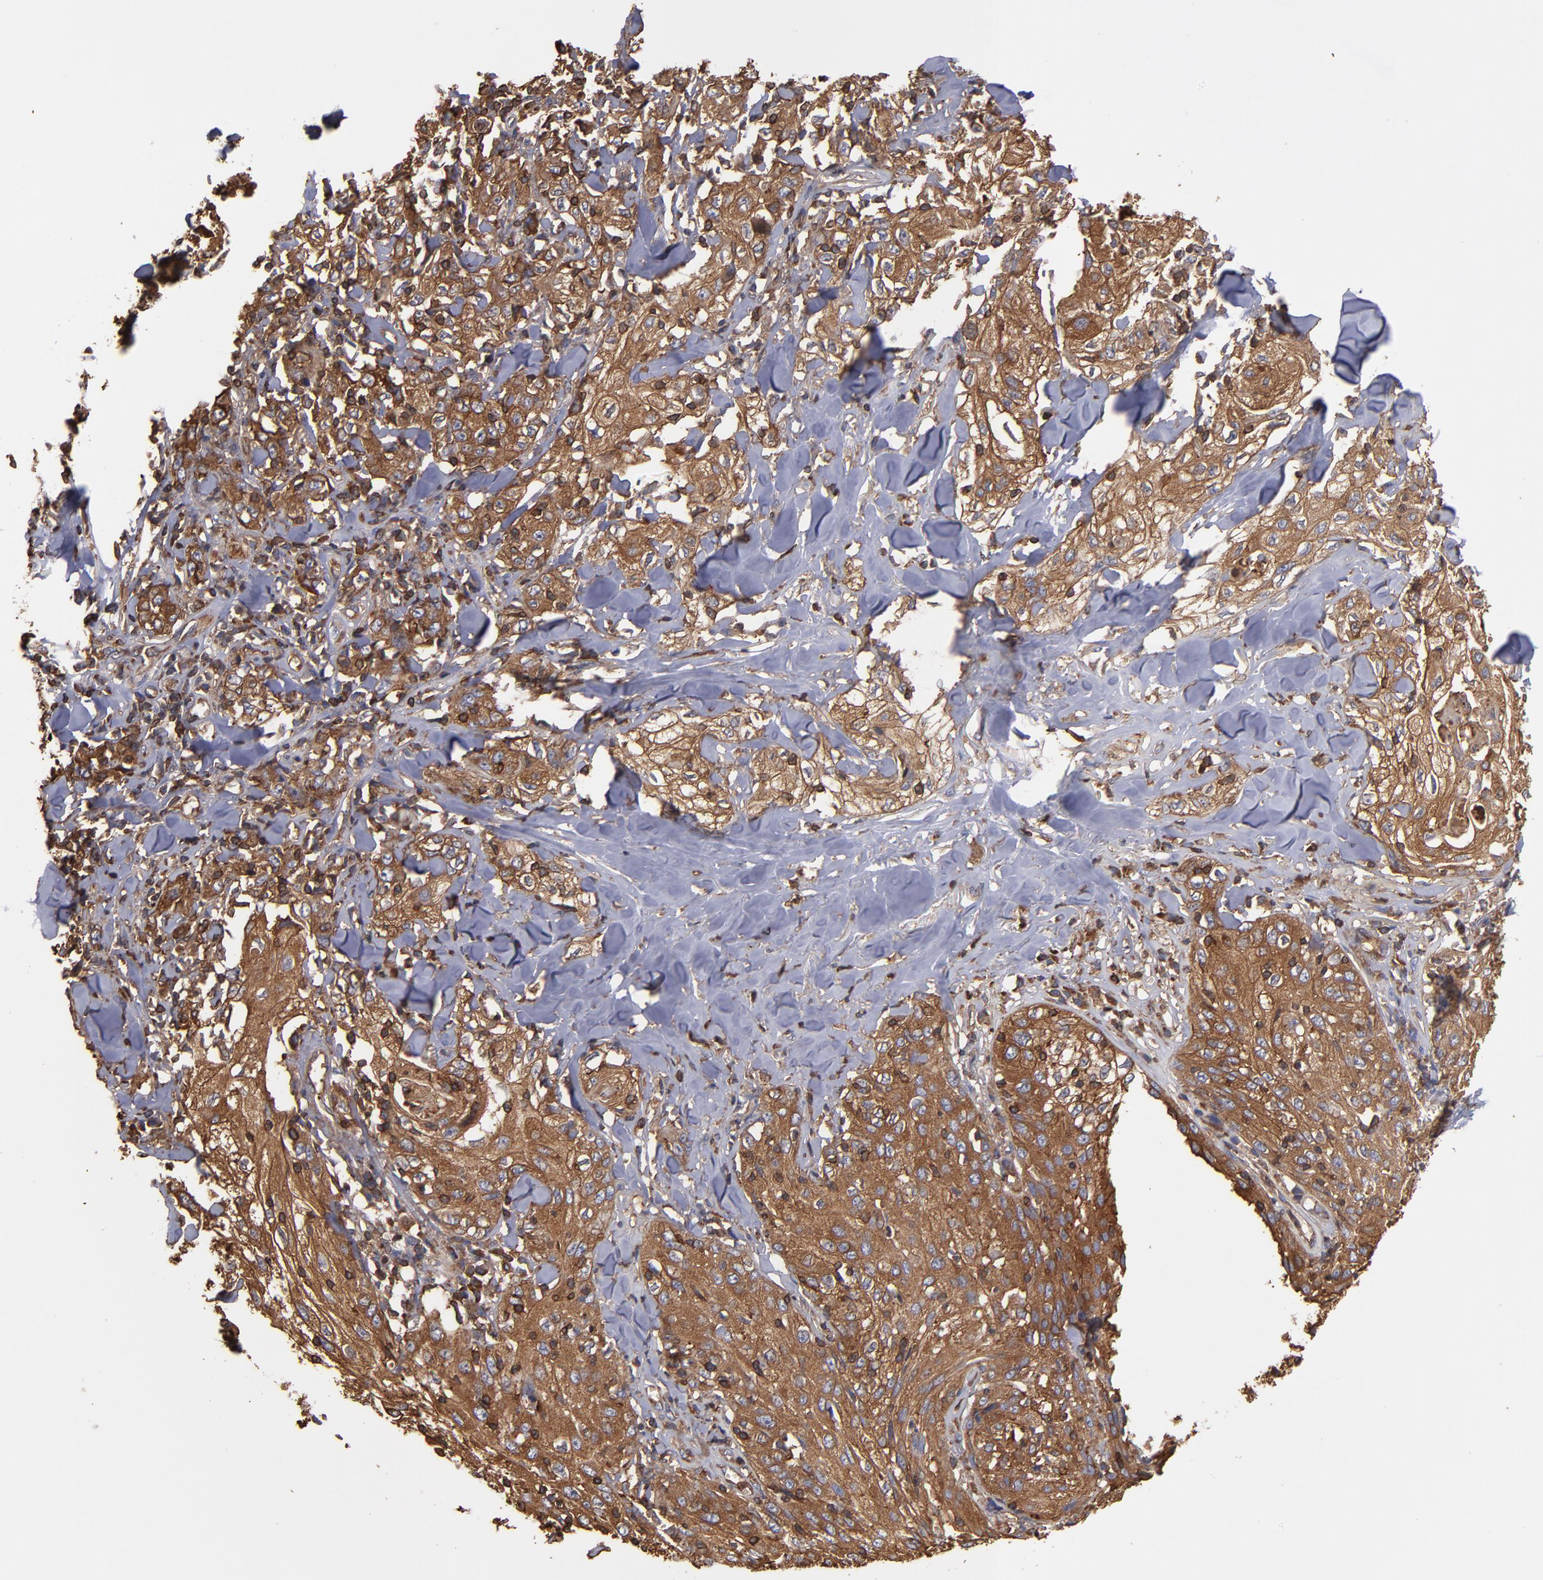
{"staining": {"intensity": "moderate", "quantity": ">75%", "location": "cytoplasmic/membranous"}, "tissue": "skin cancer", "cell_type": "Tumor cells", "image_type": "cancer", "snomed": [{"axis": "morphology", "description": "Squamous cell carcinoma, NOS"}, {"axis": "topography", "description": "Skin"}], "caption": "High-magnification brightfield microscopy of skin cancer stained with DAB (brown) and counterstained with hematoxylin (blue). tumor cells exhibit moderate cytoplasmic/membranous positivity is seen in approximately>75% of cells.", "gene": "ACTN4", "patient": {"sex": "male", "age": 65}}